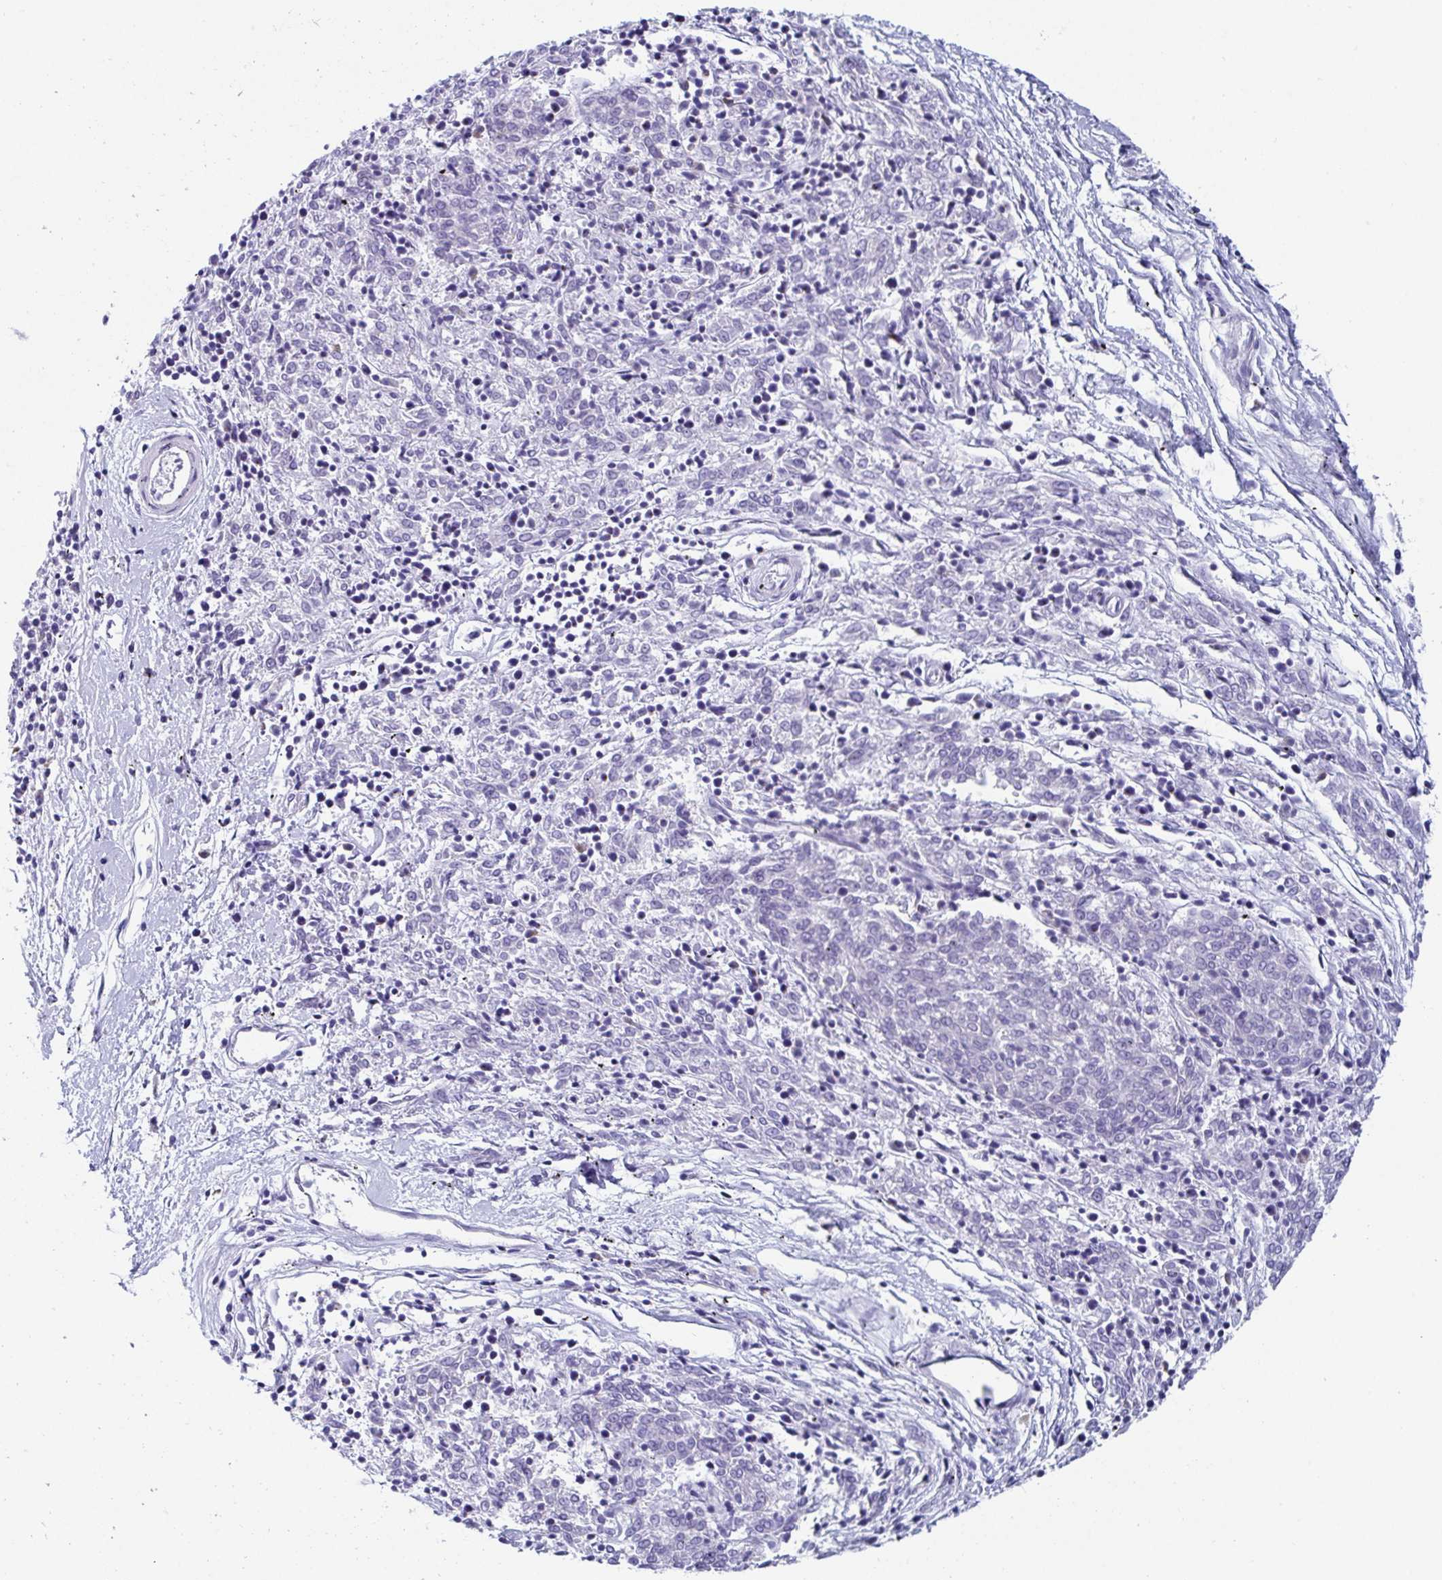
{"staining": {"intensity": "negative", "quantity": "none", "location": "none"}, "tissue": "melanoma", "cell_type": "Tumor cells", "image_type": "cancer", "snomed": [{"axis": "morphology", "description": "Malignant melanoma, NOS"}, {"axis": "topography", "description": "Skin"}], "caption": "Malignant melanoma was stained to show a protein in brown. There is no significant positivity in tumor cells.", "gene": "WDR72", "patient": {"sex": "female", "age": 72}}